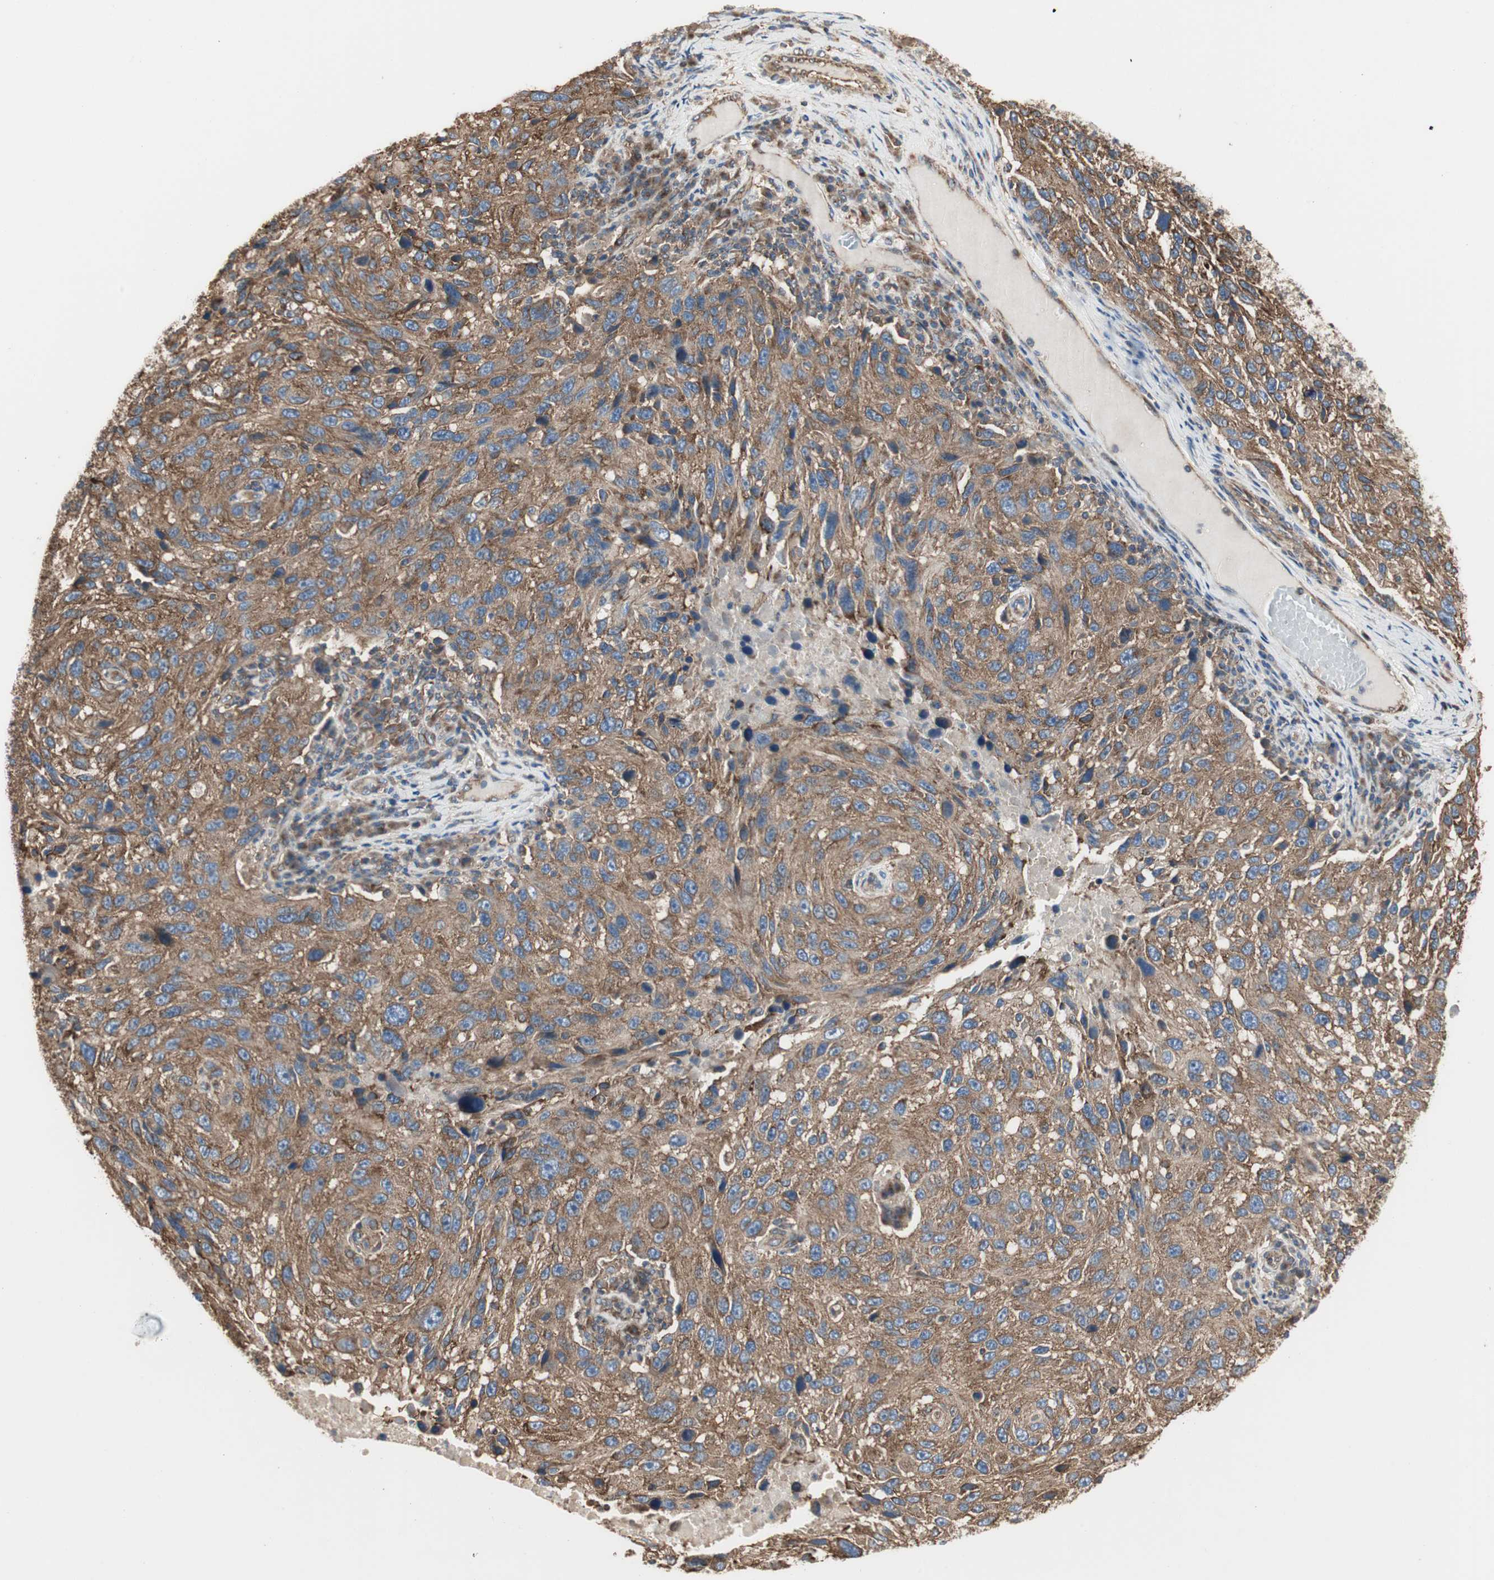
{"staining": {"intensity": "moderate", "quantity": ">75%", "location": "cytoplasmic/membranous"}, "tissue": "melanoma", "cell_type": "Tumor cells", "image_type": "cancer", "snomed": [{"axis": "morphology", "description": "Malignant melanoma, NOS"}, {"axis": "topography", "description": "Skin"}], "caption": "Brown immunohistochemical staining in human malignant melanoma reveals moderate cytoplasmic/membranous staining in about >75% of tumor cells.", "gene": "H6PD", "patient": {"sex": "male", "age": 53}}